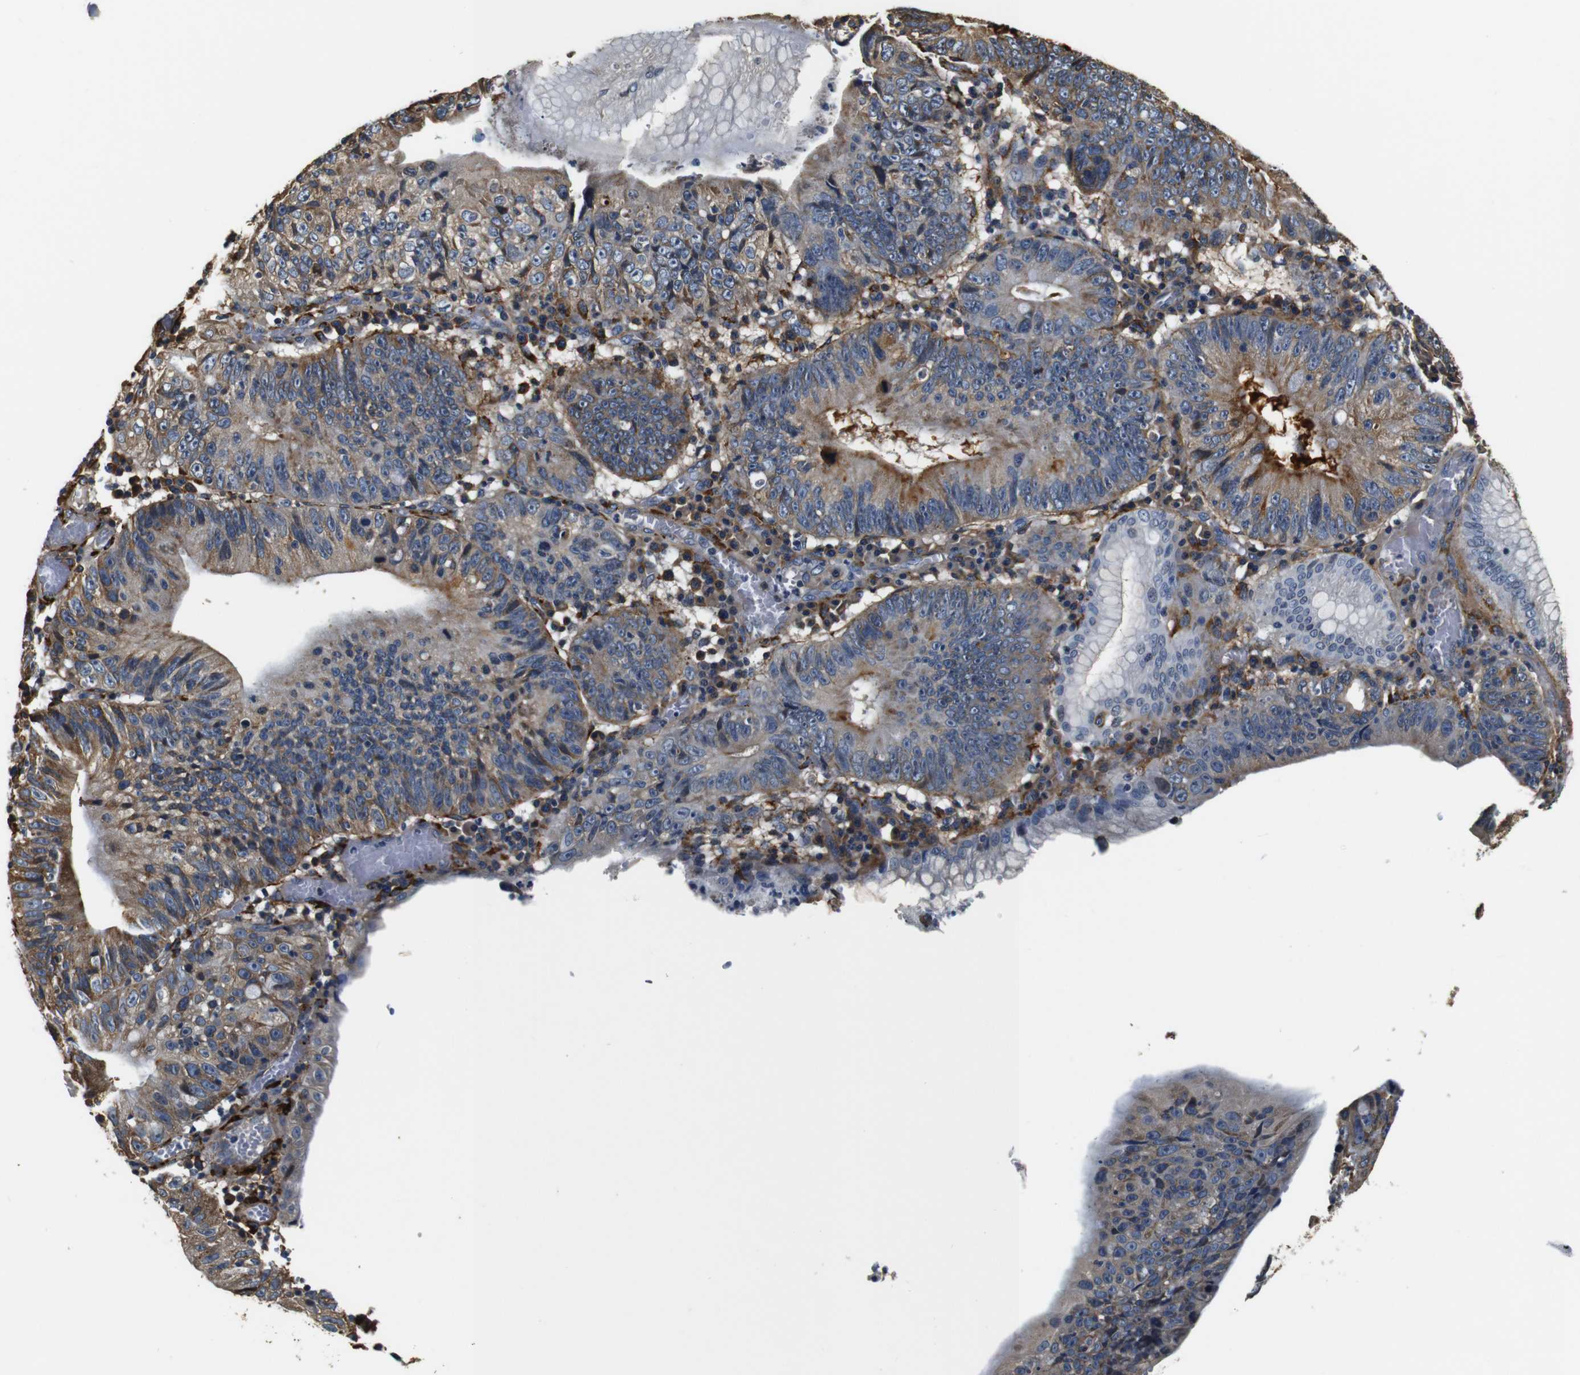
{"staining": {"intensity": "weak", "quantity": "25%-75%", "location": "cytoplasmic/membranous"}, "tissue": "stomach cancer", "cell_type": "Tumor cells", "image_type": "cancer", "snomed": [{"axis": "morphology", "description": "Adenocarcinoma, NOS"}, {"axis": "topography", "description": "Stomach"}], "caption": "Protein staining shows weak cytoplasmic/membranous staining in approximately 25%-75% of tumor cells in stomach cancer (adenocarcinoma).", "gene": "COL1A1", "patient": {"sex": "male", "age": 59}}